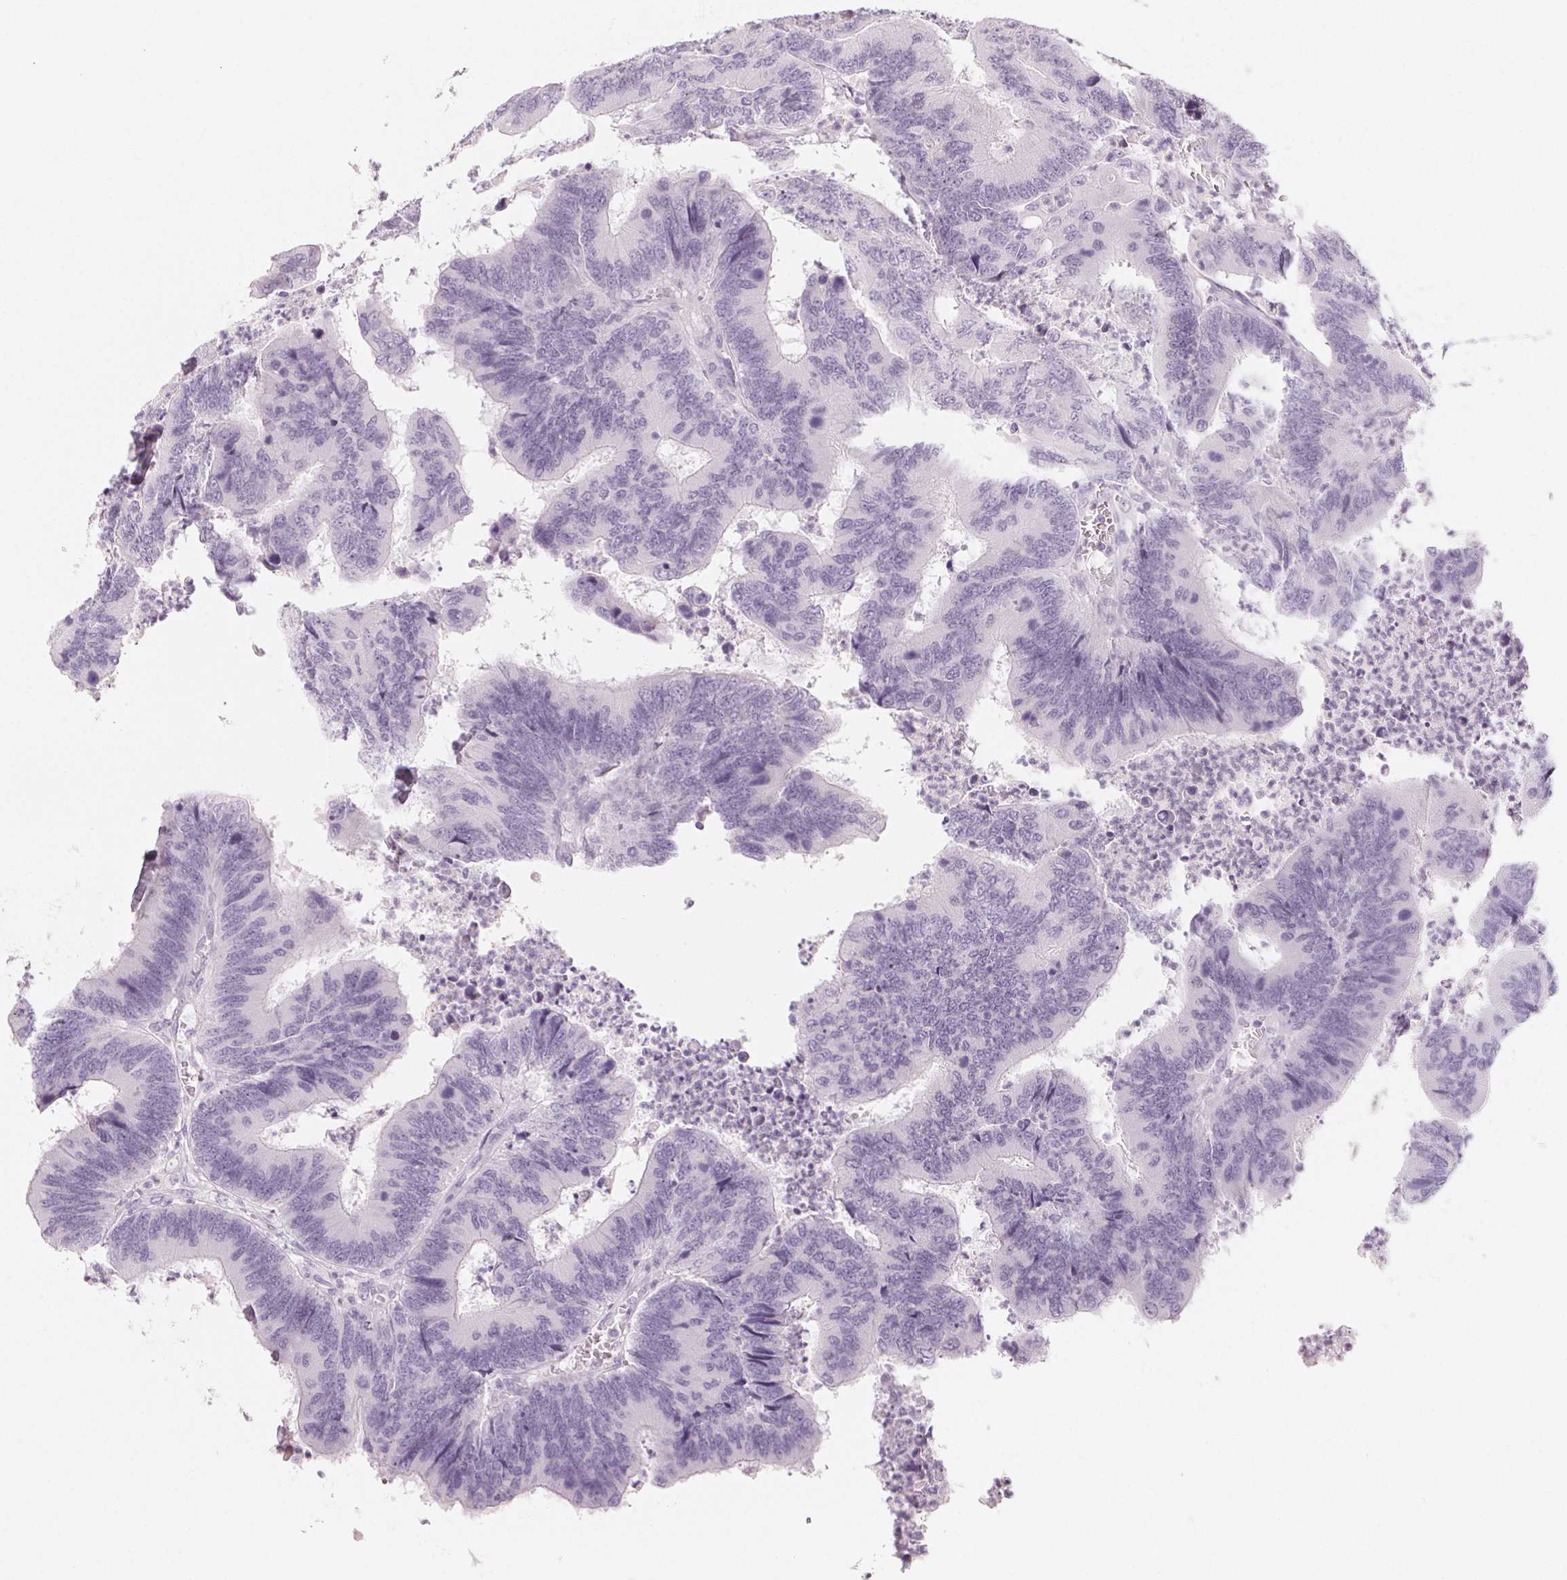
{"staining": {"intensity": "negative", "quantity": "none", "location": "none"}, "tissue": "colorectal cancer", "cell_type": "Tumor cells", "image_type": "cancer", "snomed": [{"axis": "morphology", "description": "Adenocarcinoma, NOS"}, {"axis": "topography", "description": "Colon"}], "caption": "IHC of colorectal cancer (adenocarcinoma) exhibits no positivity in tumor cells.", "gene": "SH3GL2", "patient": {"sex": "female", "age": 67}}